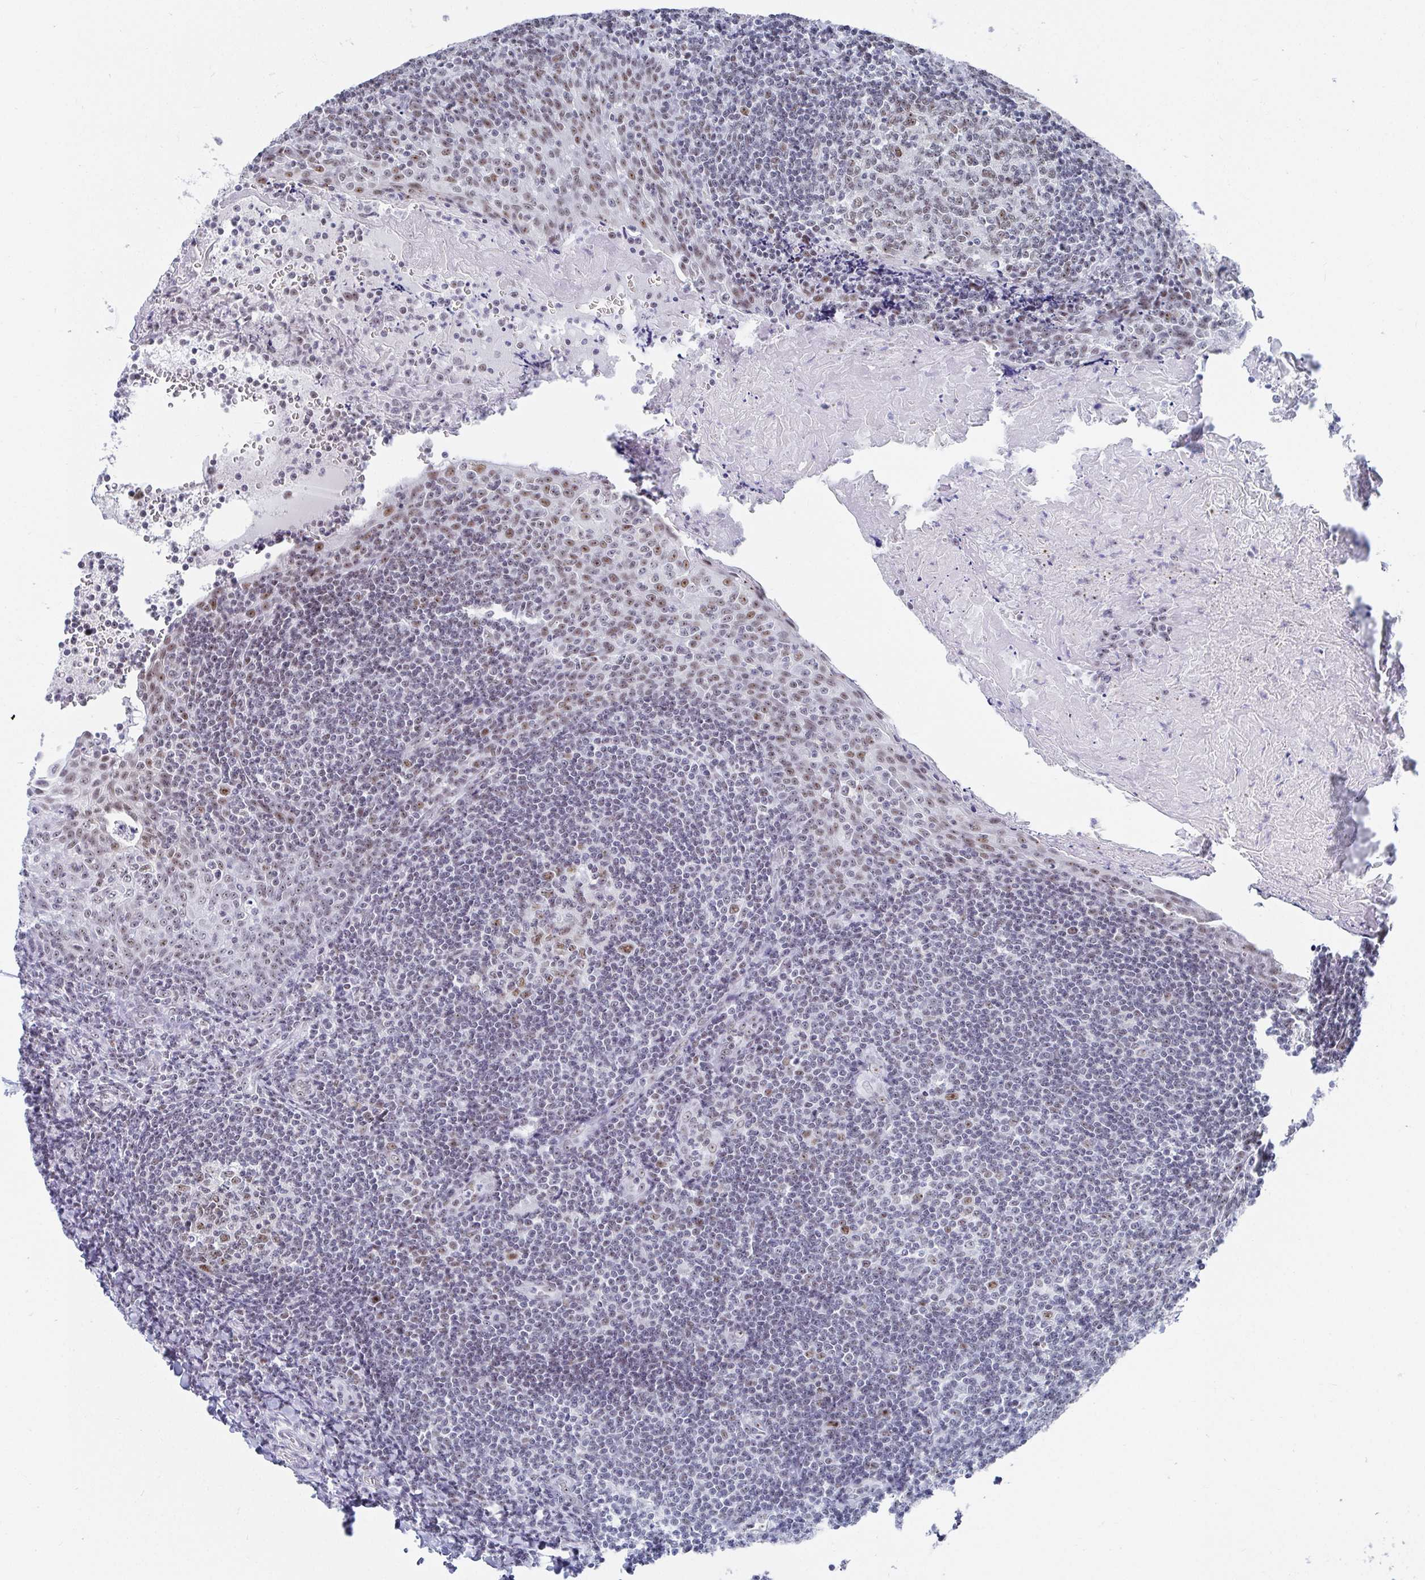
{"staining": {"intensity": "moderate", "quantity": "25%-75%", "location": "nuclear"}, "tissue": "tonsil", "cell_type": "Germinal center cells", "image_type": "normal", "snomed": [{"axis": "morphology", "description": "Normal tissue, NOS"}, {"axis": "morphology", "description": "Inflammation, NOS"}, {"axis": "topography", "description": "Tonsil"}], "caption": "Protein expression analysis of normal human tonsil reveals moderate nuclear expression in approximately 25%-75% of germinal center cells. (Stains: DAB in brown, nuclei in blue, Microscopy: brightfield microscopy at high magnification).", "gene": "SIRT7", "patient": {"sex": "female", "age": 31}}